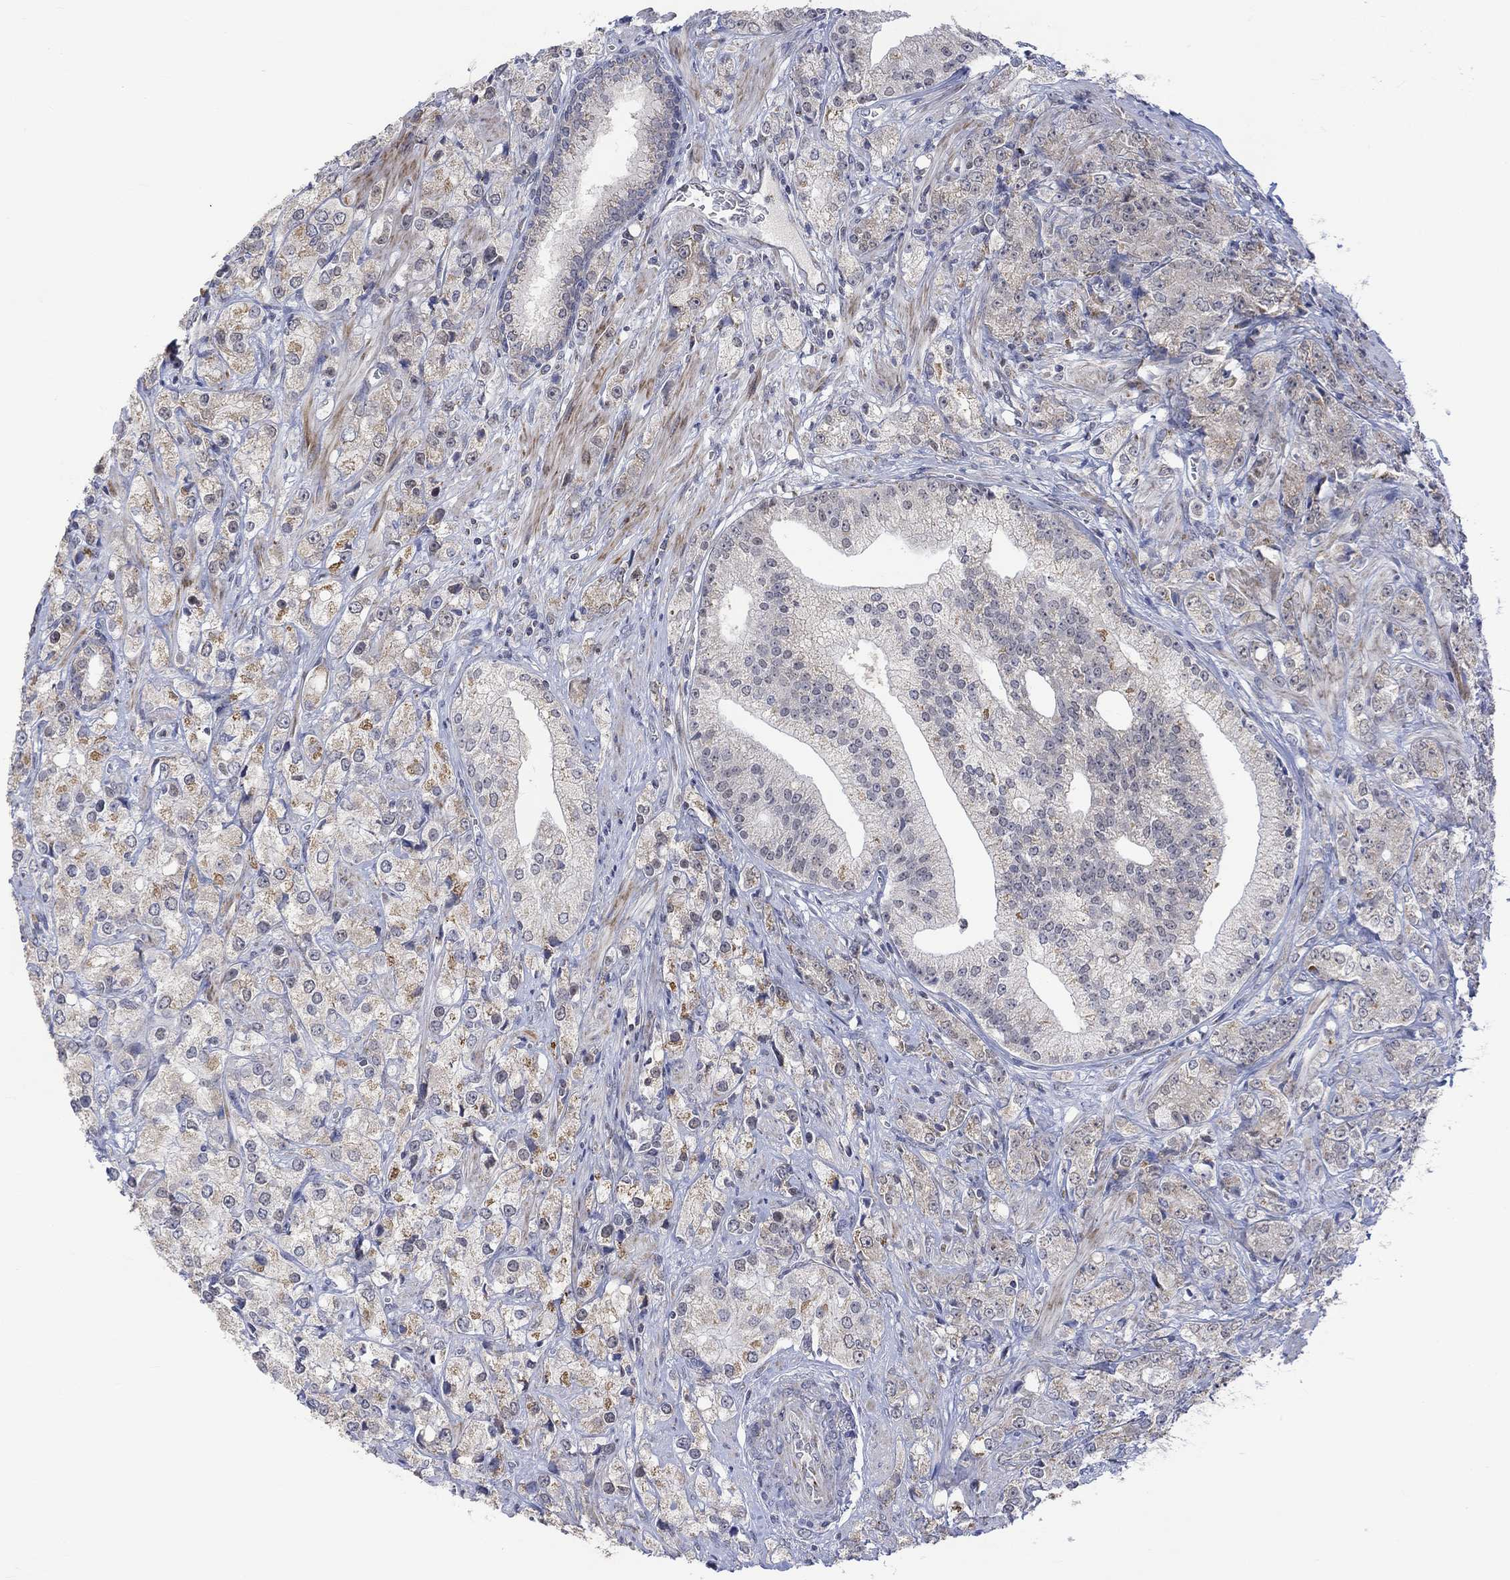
{"staining": {"intensity": "moderate", "quantity": "<25%", "location": "cytoplasmic/membranous"}, "tissue": "prostate cancer", "cell_type": "Tumor cells", "image_type": "cancer", "snomed": [{"axis": "morphology", "description": "Adenocarcinoma, NOS"}, {"axis": "topography", "description": "Prostate and seminal vesicle, NOS"}, {"axis": "topography", "description": "Prostate"}], "caption": "A micrograph of prostate cancer stained for a protein exhibits moderate cytoplasmic/membranous brown staining in tumor cells.", "gene": "SLC48A1", "patient": {"sex": "male", "age": 68}}